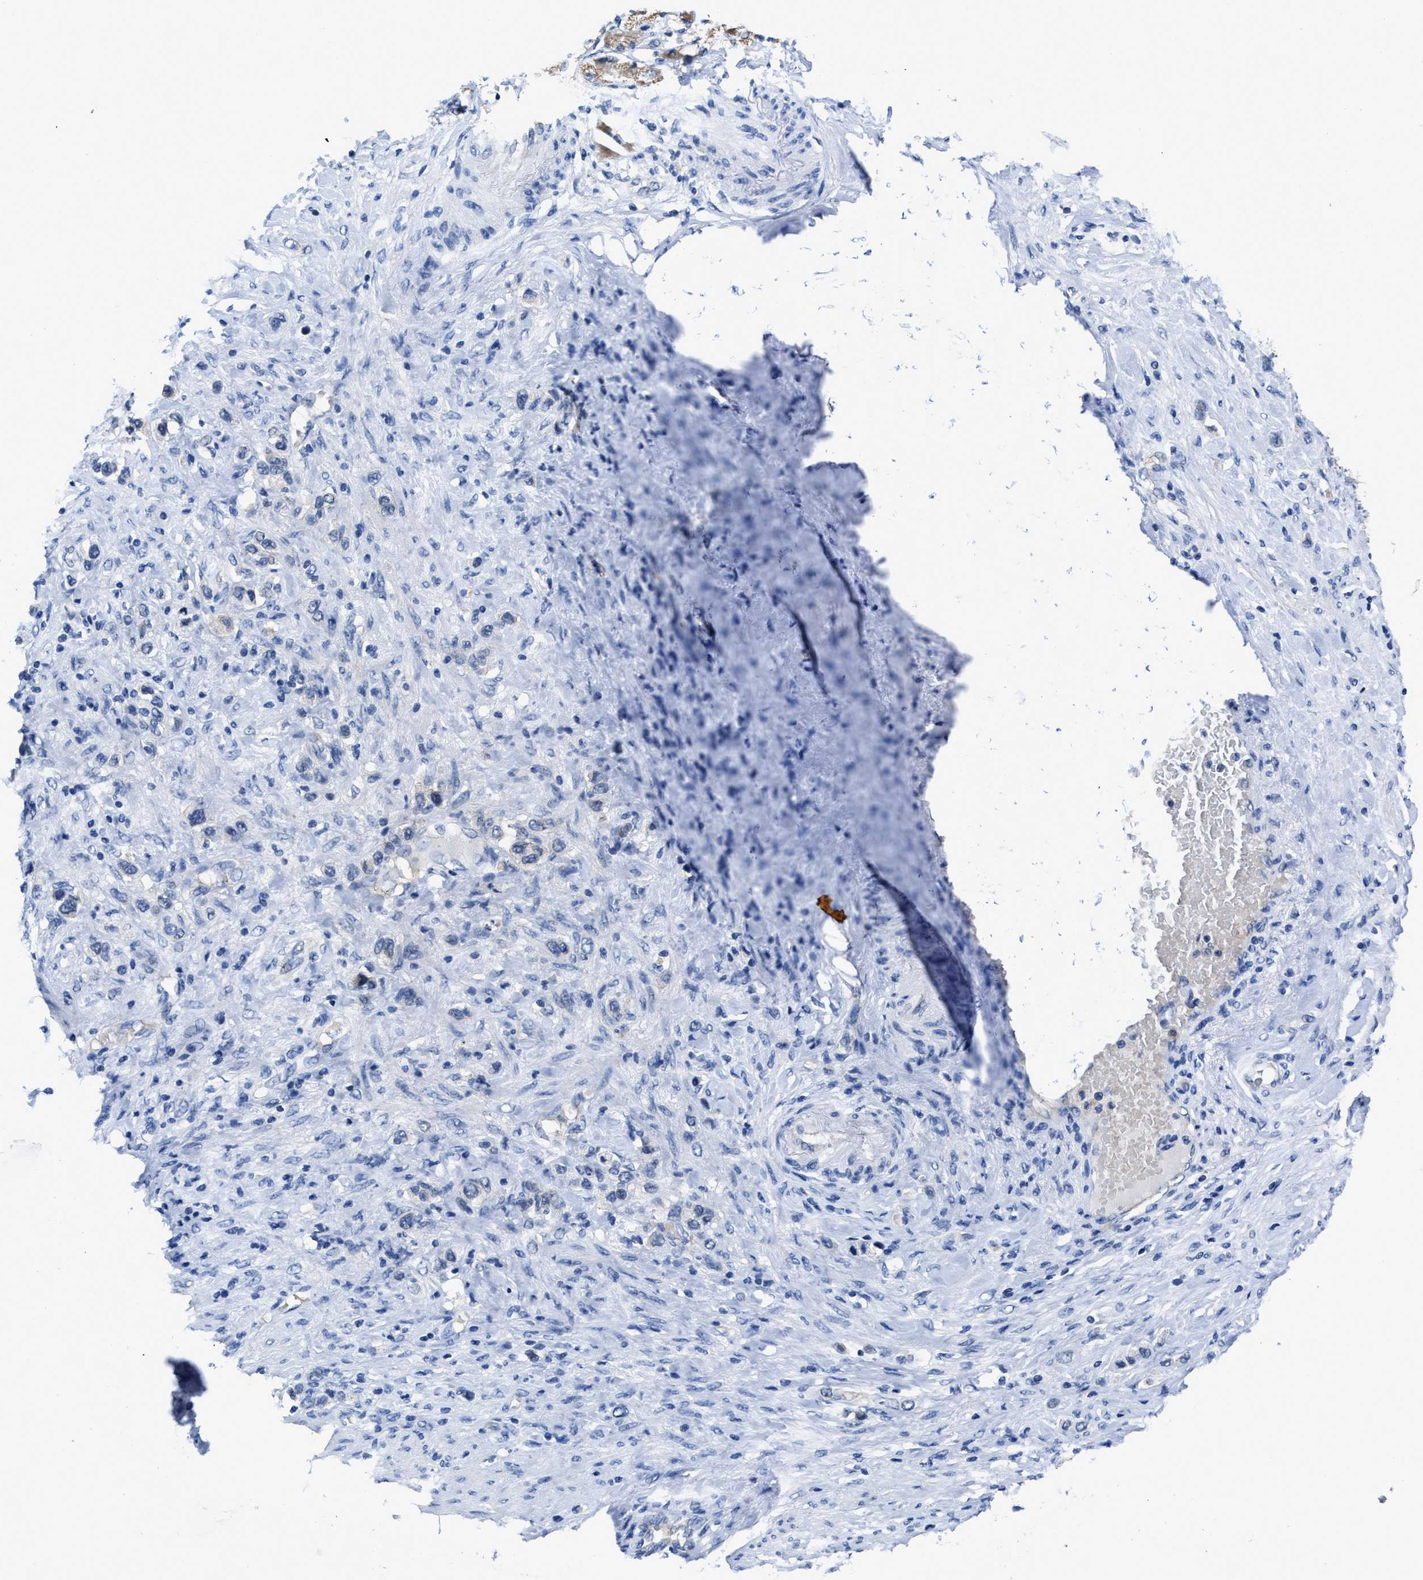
{"staining": {"intensity": "negative", "quantity": "none", "location": "none"}, "tissue": "stomach cancer", "cell_type": "Tumor cells", "image_type": "cancer", "snomed": [{"axis": "morphology", "description": "Adenocarcinoma, NOS"}, {"axis": "topography", "description": "Stomach"}], "caption": "Stomach cancer was stained to show a protein in brown. There is no significant expression in tumor cells.", "gene": "GHITM", "patient": {"sex": "female", "age": 65}}